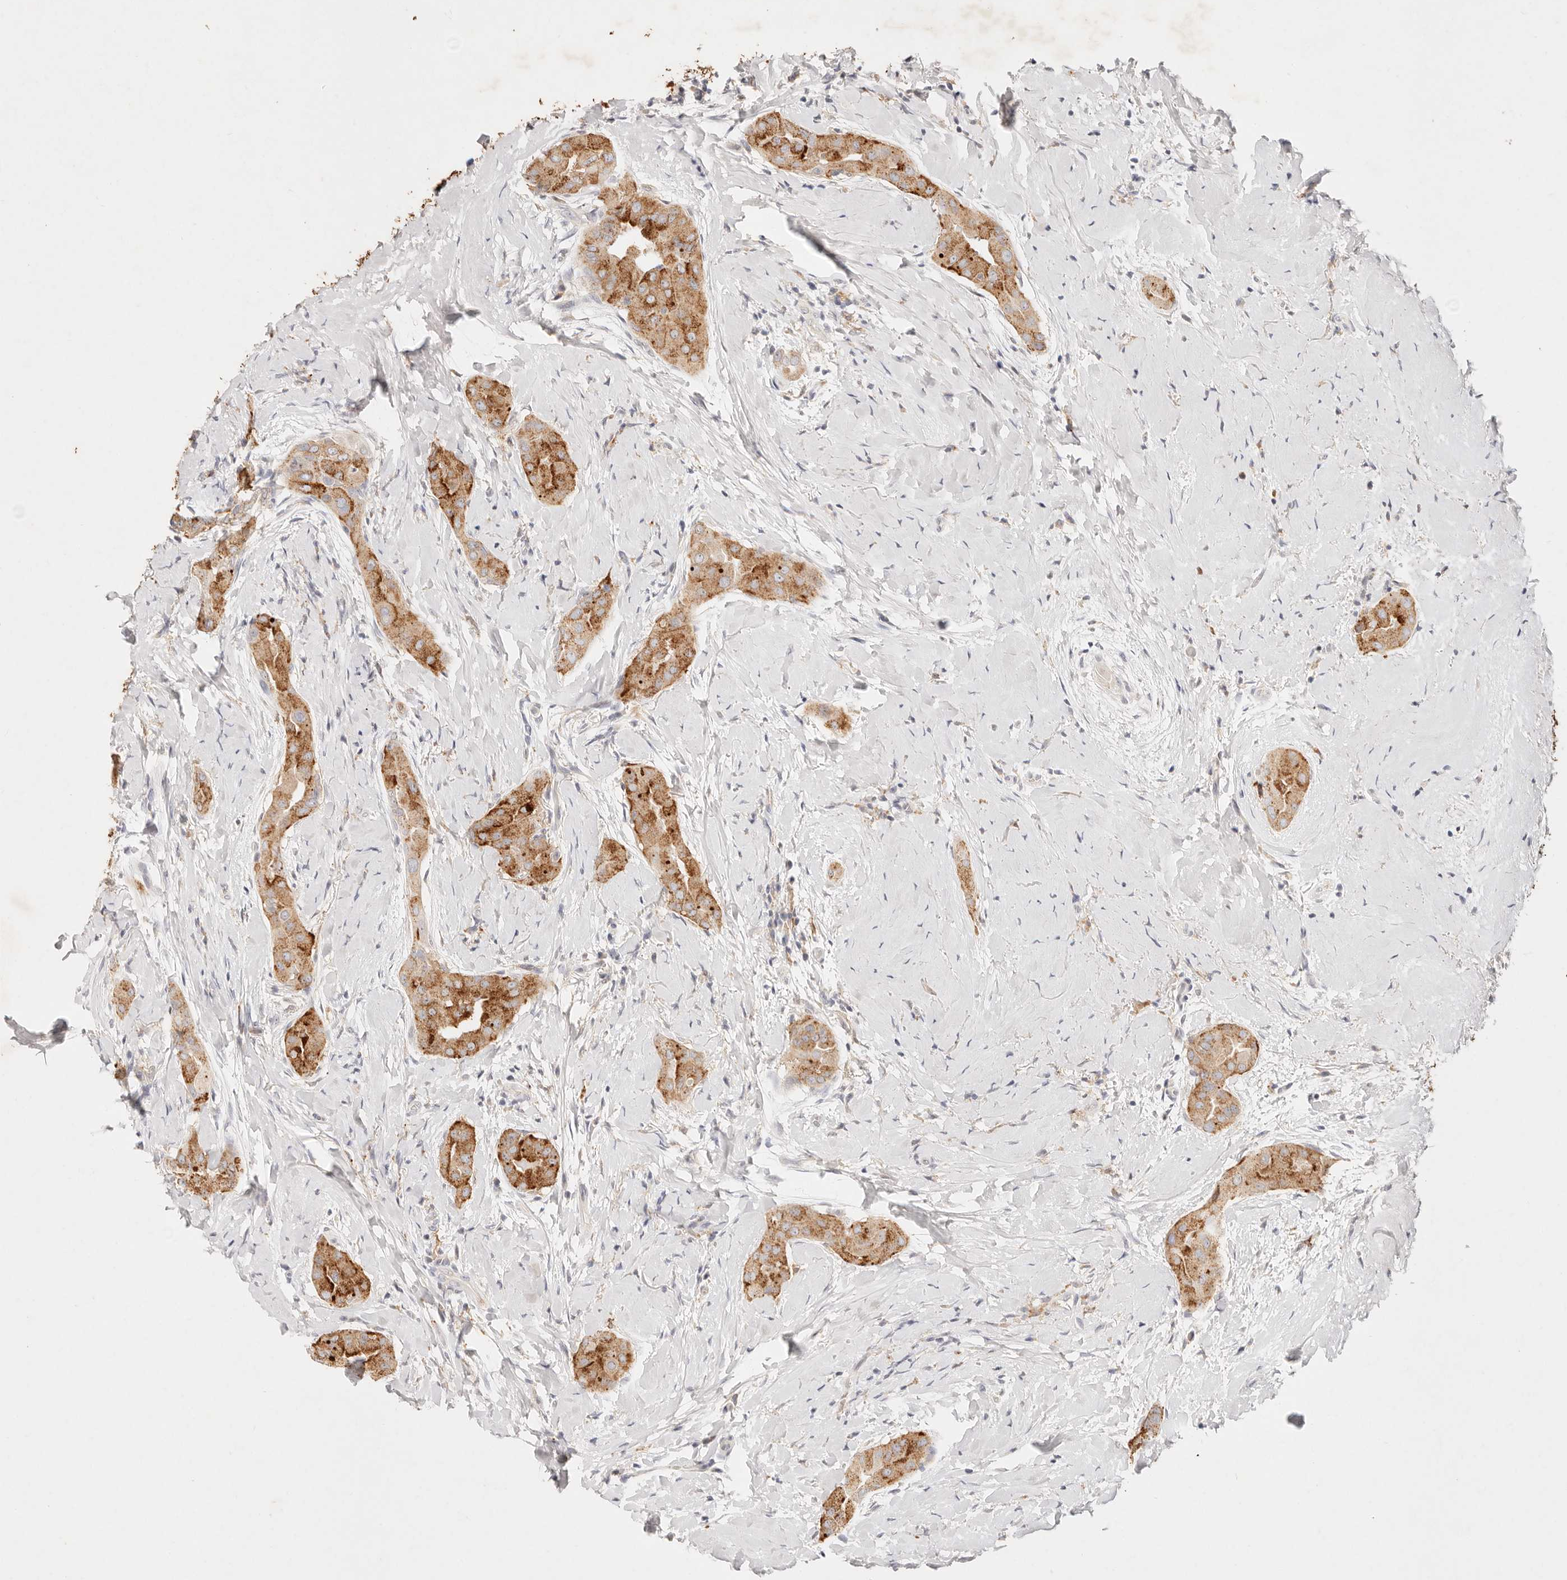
{"staining": {"intensity": "moderate", "quantity": ">75%", "location": "cytoplasmic/membranous"}, "tissue": "thyroid cancer", "cell_type": "Tumor cells", "image_type": "cancer", "snomed": [{"axis": "morphology", "description": "Papillary adenocarcinoma, NOS"}, {"axis": "topography", "description": "Thyroid gland"}], "caption": "The photomicrograph shows immunohistochemical staining of papillary adenocarcinoma (thyroid). There is moderate cytoplasmic/membranous positivity is seen in approximately >75% of tumor cells.", "gene": "GPR84", "patient": {"sex": "male", "age": 33}}